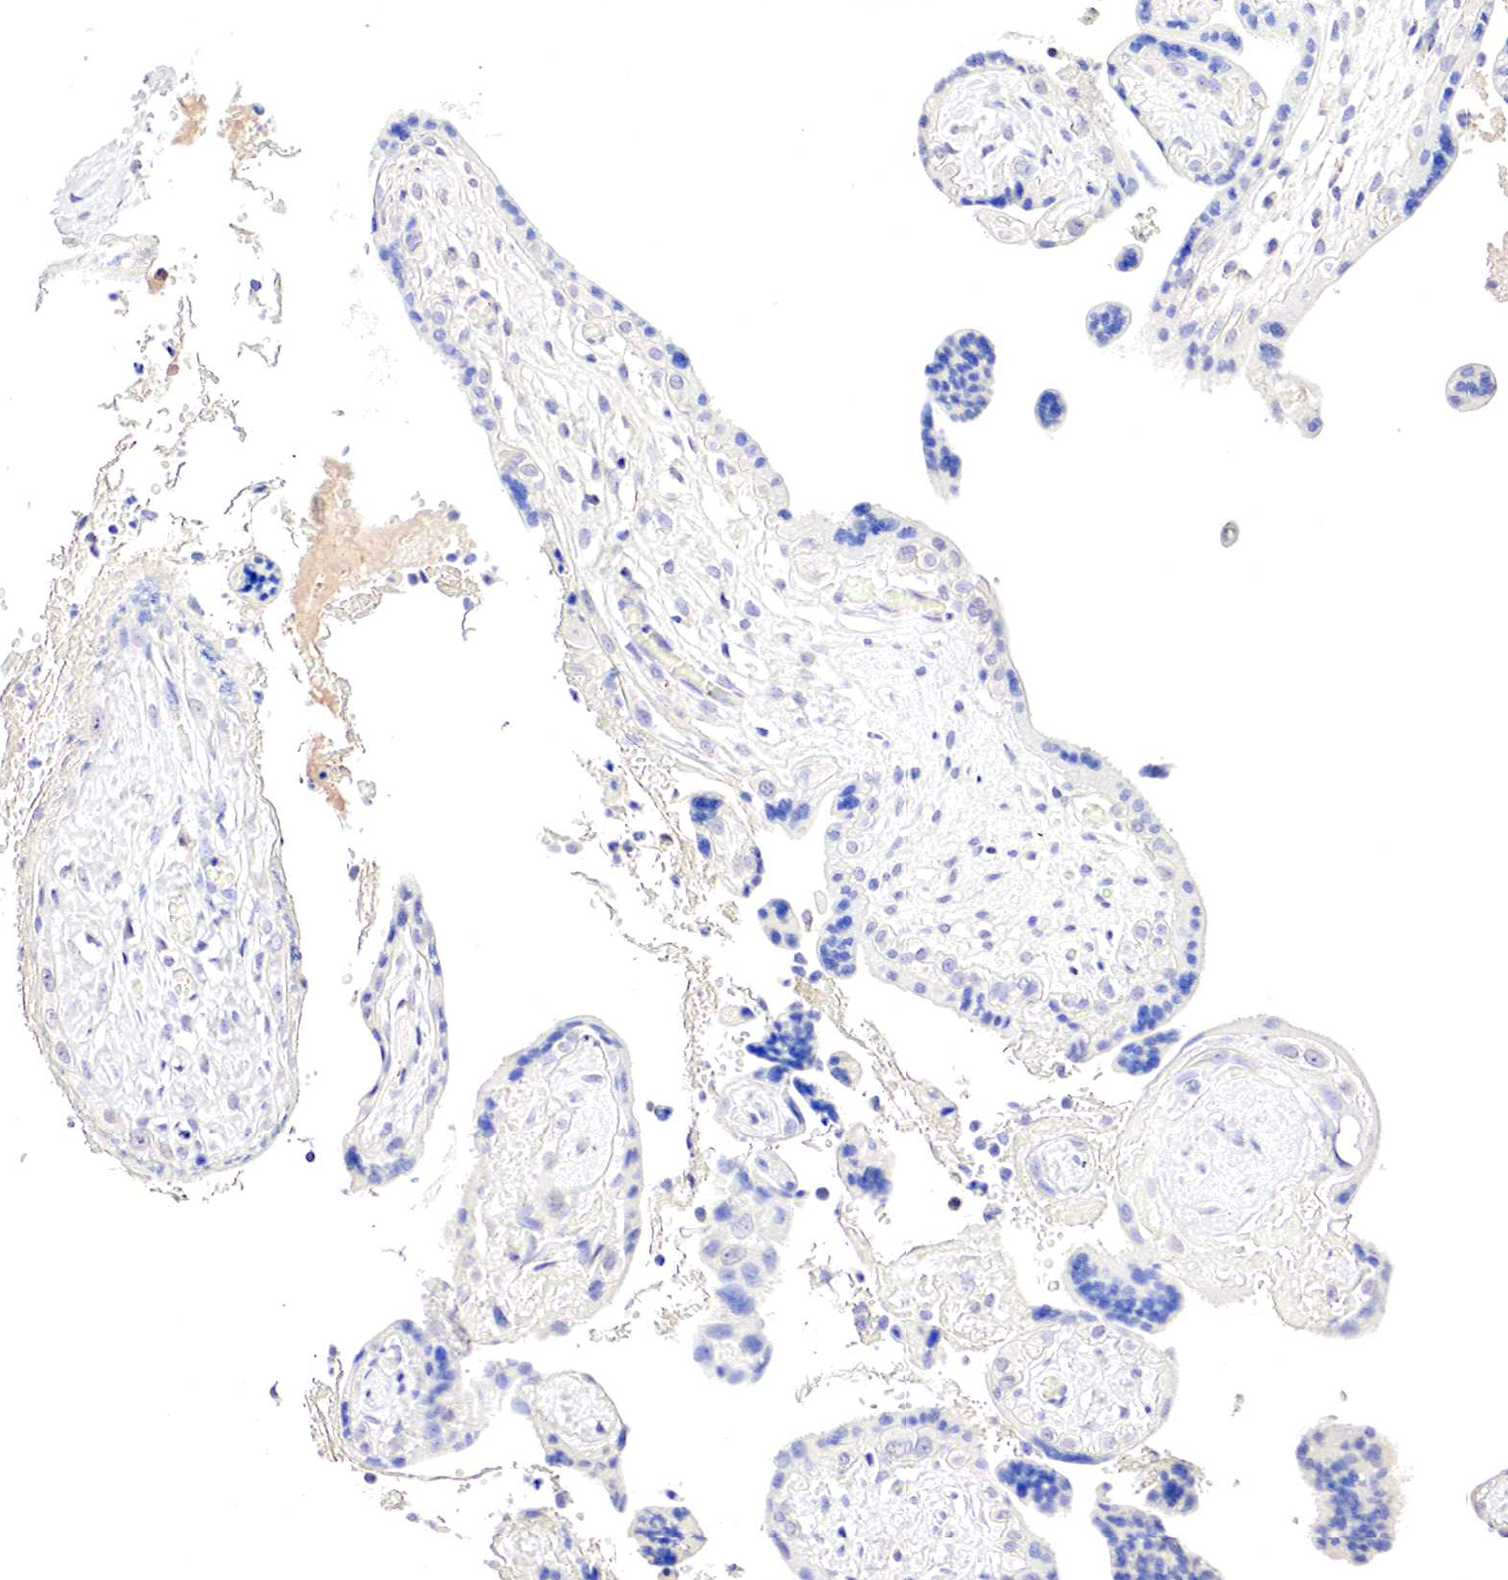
{"staining": {"intensity": "negative", "quantity": "none", "location": "none"}, "tissue": "placenta", "cell_type": "Decidual cells", "image_type": "normal", "snomed": [{"axis": "morphology", "description": "Normal tissue, NOS"}, {"axis": "topography", "description": "Placenta"}], "caption": "Immunohistochemistry (IHC) image of benign placenta: human placenta stained with DAB (3,3'-diaminobenzidine) reveals no significant protein positivity in decidual cells. (Stains: DAB immunohistochemistry with hematoxylin counter stain, Microscopy: brightfield microscopy at high magnification).", "gene": "GATA1", "patient": {"sex": "female", "age": 24}}